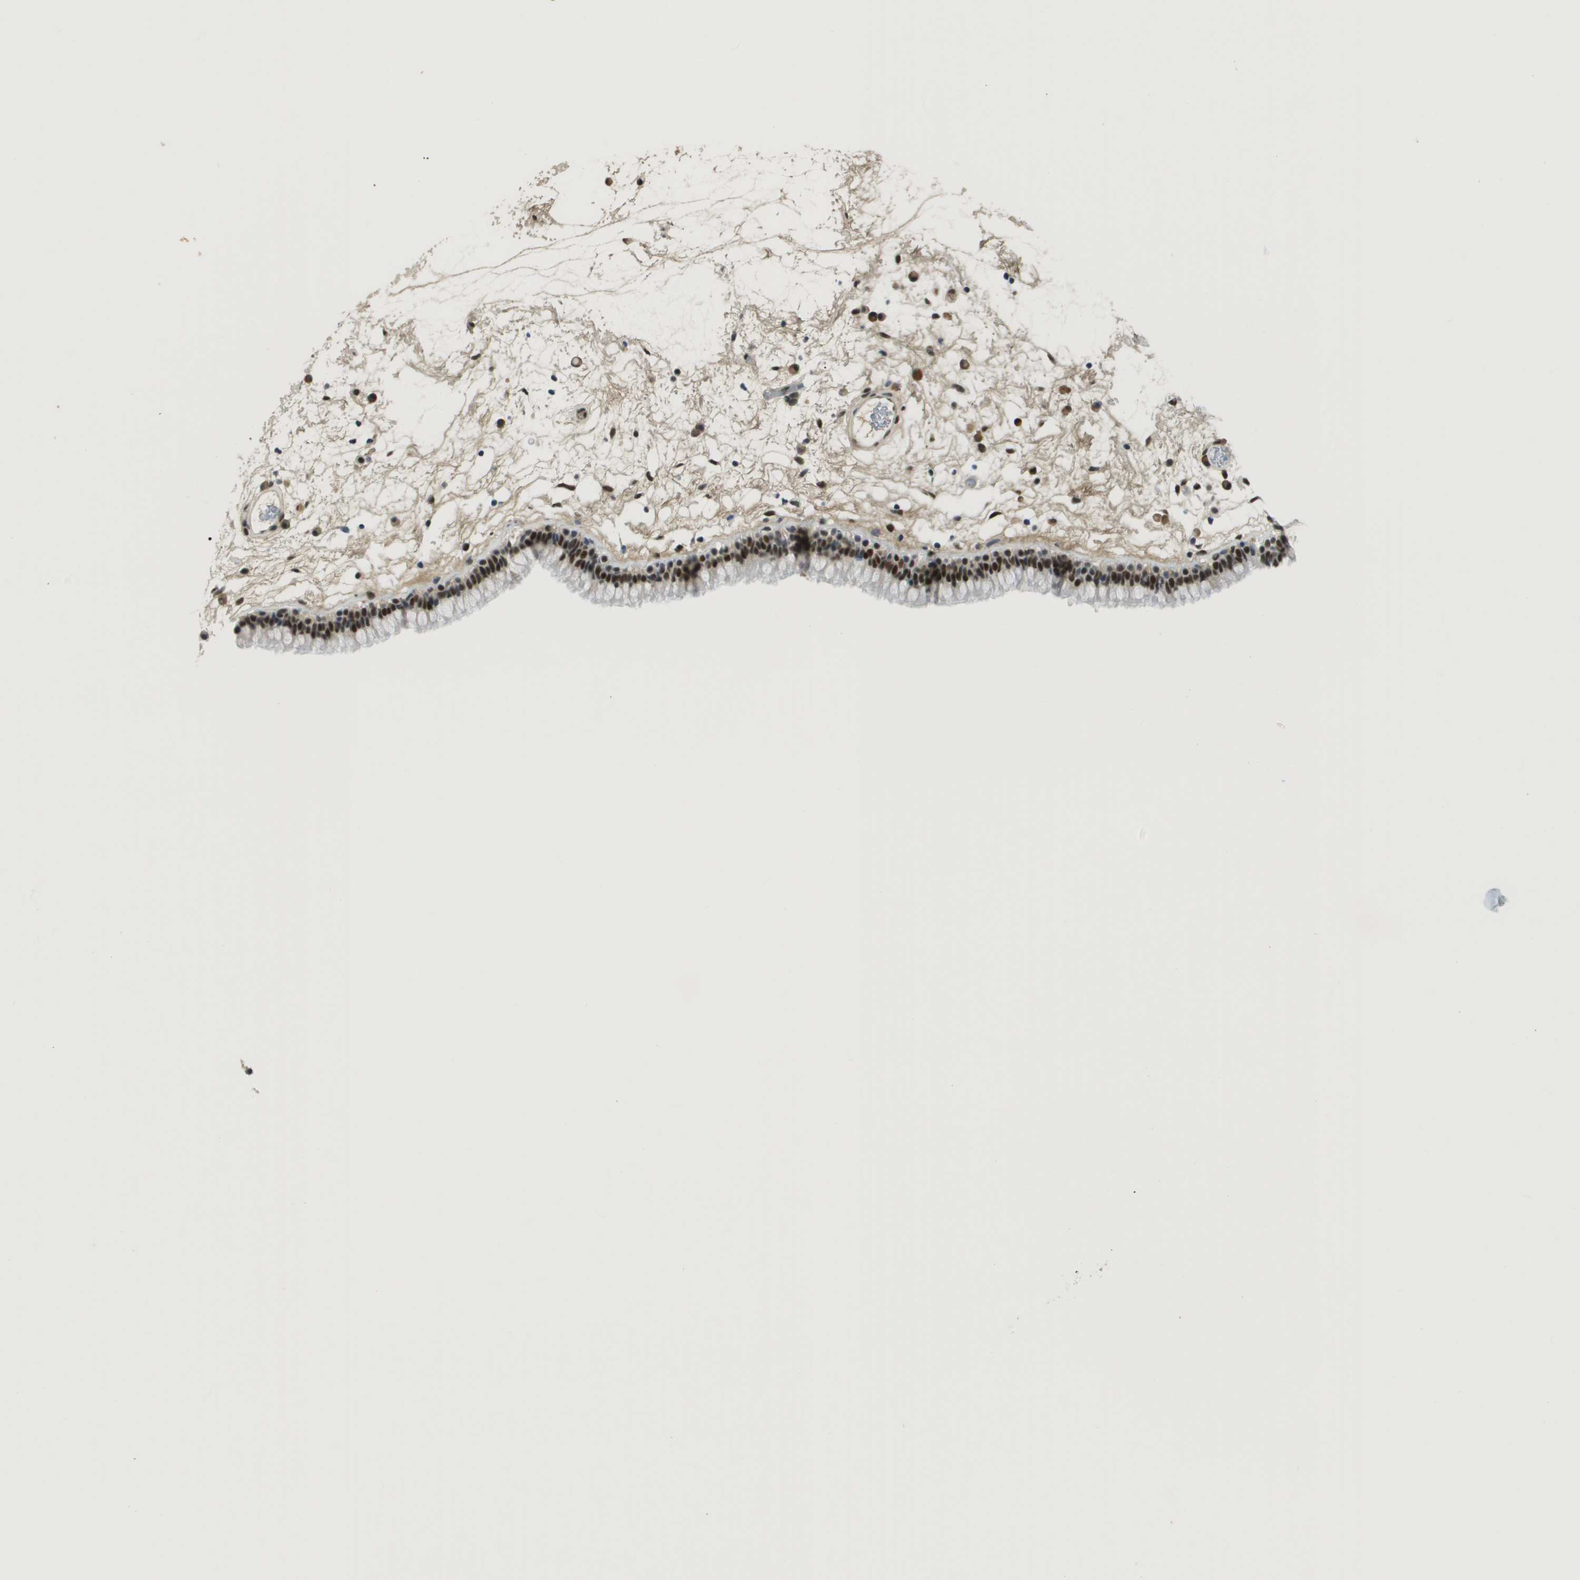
{"staining": {"intensity": "strong", "quantity": ">75%", "location": "nuclear"}, "tissue": "nasopharynx", "cell_type": "Respiratory epithelial cells", "image_type": "normal", "snomed": [{"axis": "morphology", "description": "Normal tissue, NOS"}, {"axis": "morphology", "description": "Inflammation, NOS"}, {"axis": "topography", "description": "Nasopharynx"}], "caption": "A high amount of strong nuclear positivity is appreciated in about >75% of respiratory epithelial cells in normal nasopharynx. (Brightfield microscopy of DAB IHC at high magnification).", "gene": "SMARCAD1", "patient": {"sex": "male", "age": 48}}